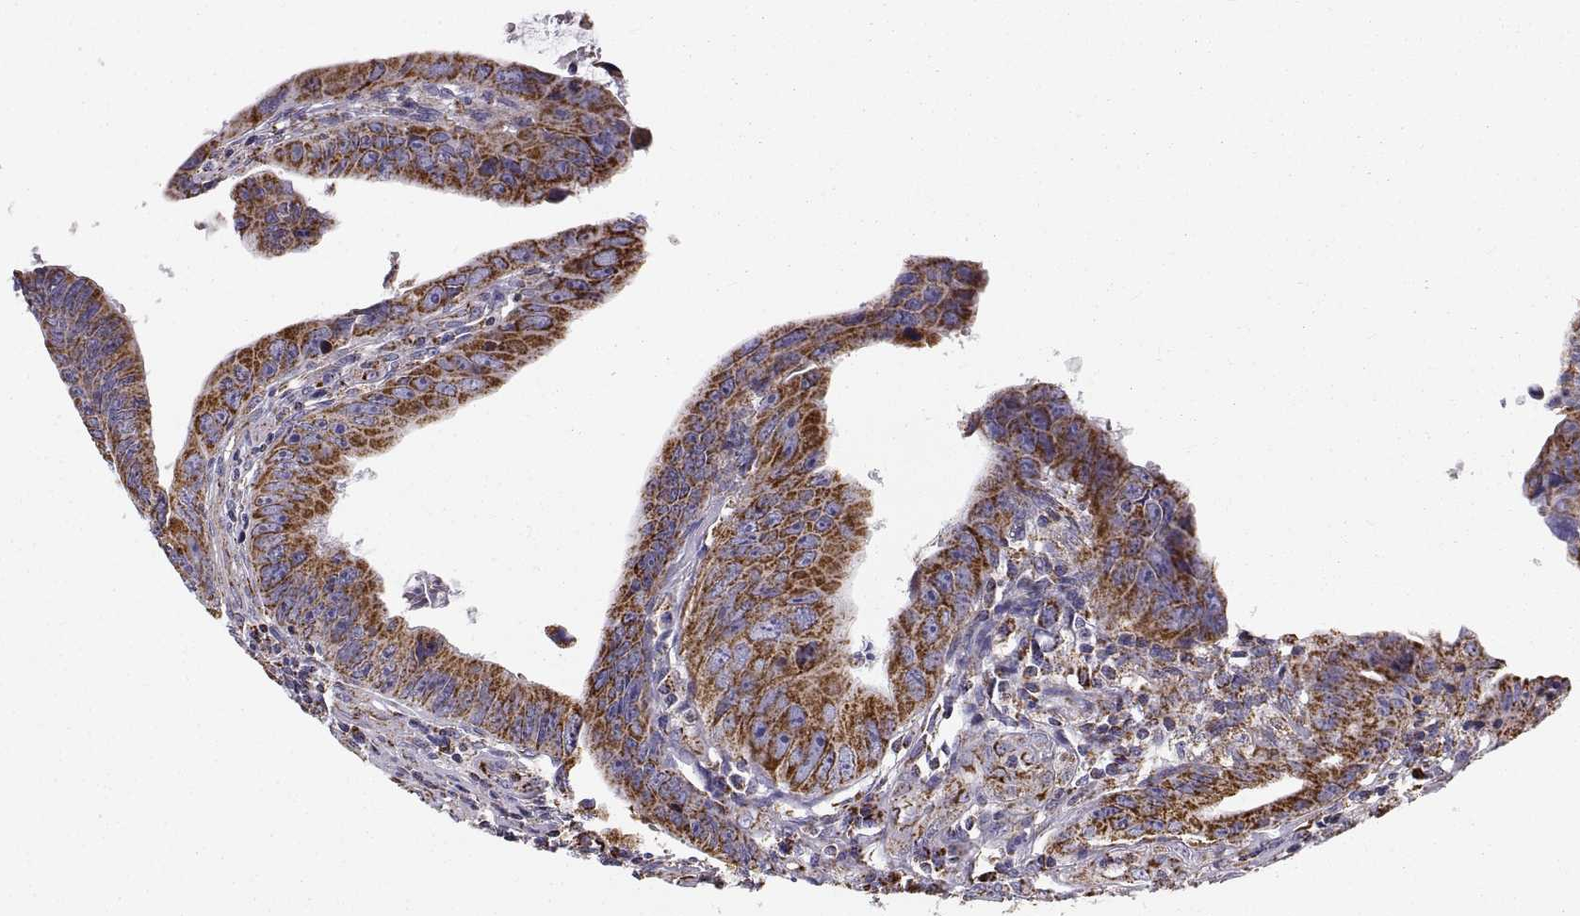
{"staining": {"intensity": "strong", "quantity": ">75%", "location": "cytoplasmic/membranous"}, "tissue": "colorectal cancer", "cell_type": "Tumor cells", "image_type": "cancer", "snomed": [{"axis": "morphology", "description": "Adenocarcinoma, NOS"}, {"axis": "topography", "description": "Colon"}], "caption": "A brown stain highlights strong cytoplasmic/membranous positivity of a protein in colorectal adenocarcinoma tumor cells.", "gene": "ARSD", "patient": {"sex": "female", "age": 87}}